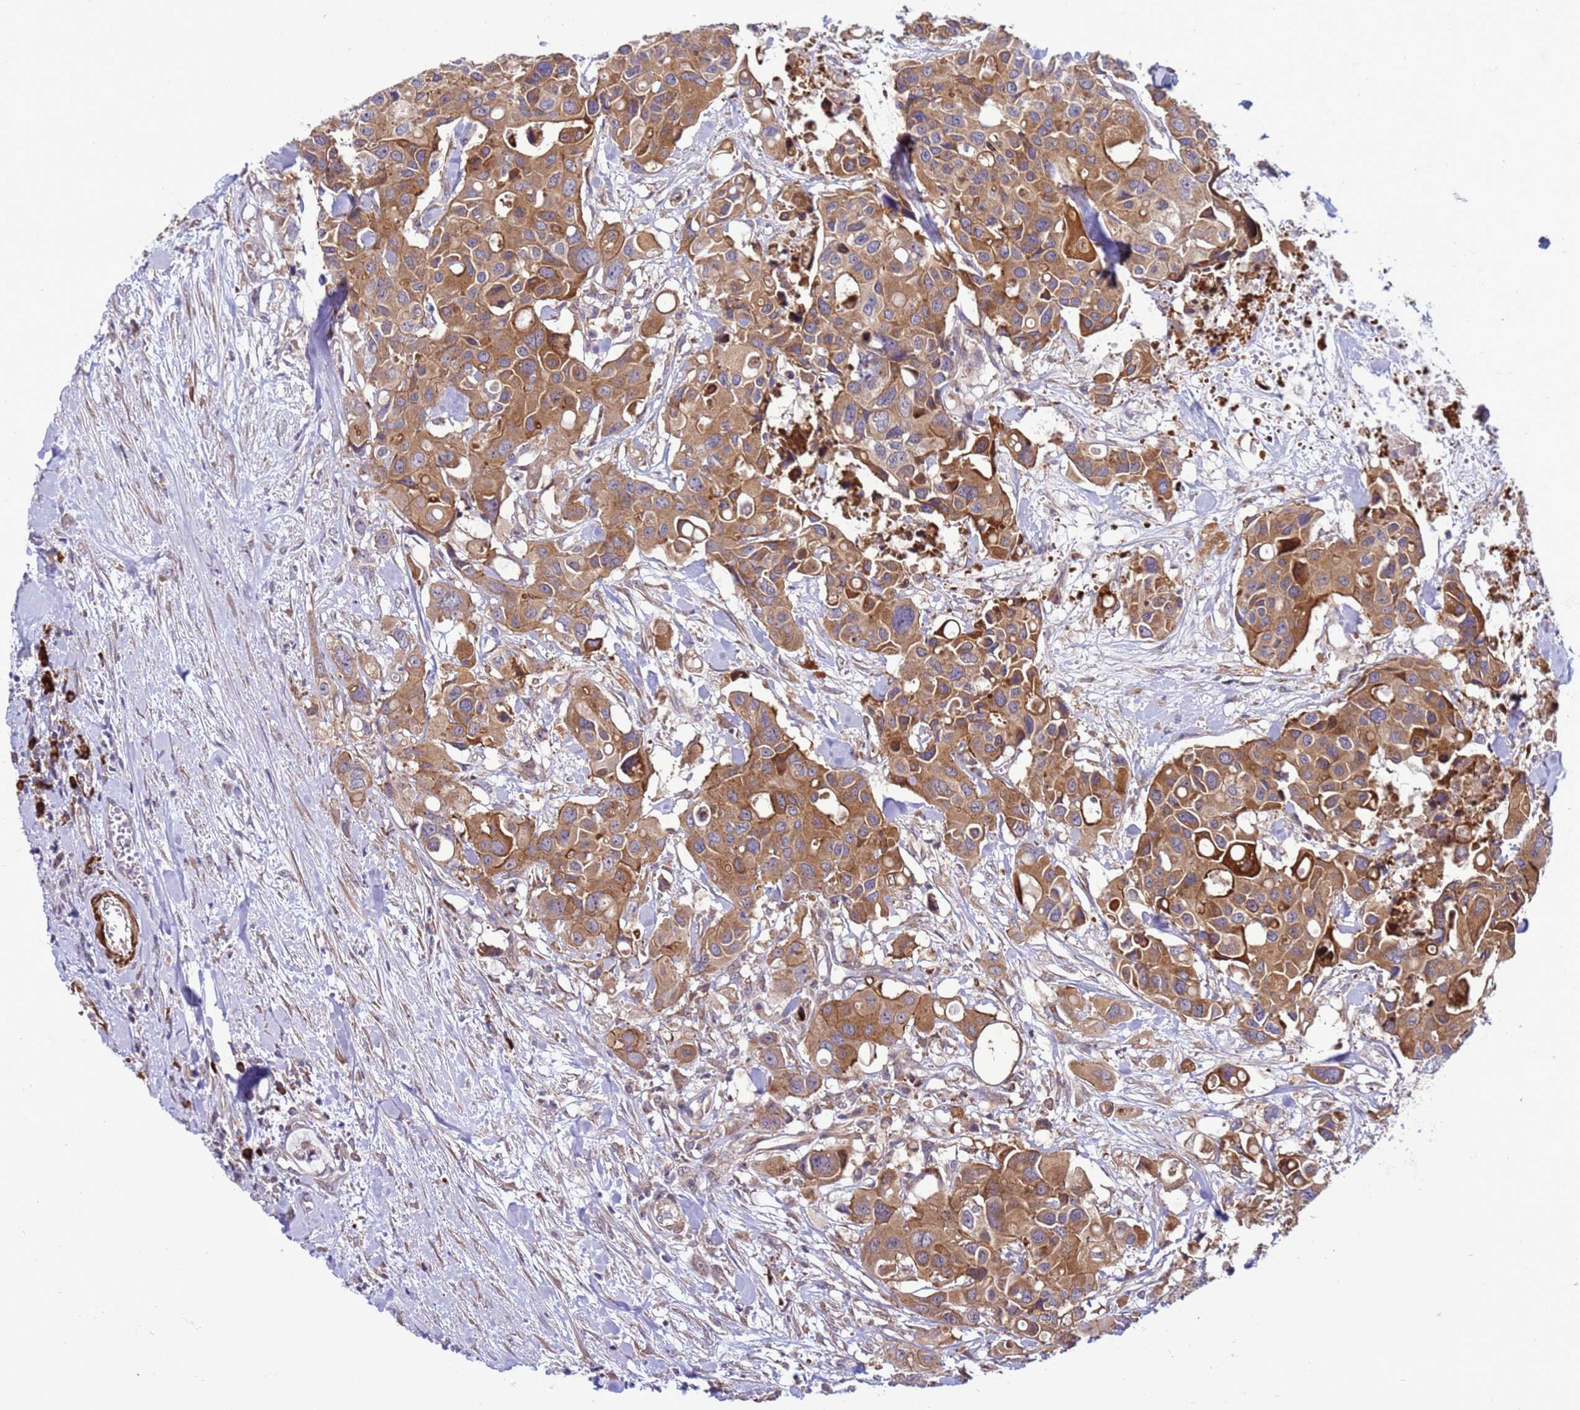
{"staining": {"intensity": "moderate", "quantity": ">75%", "location": "cytoplasmic/membranous"}, "tissue": "colorectal cancer", "cell_type": "Tumor cells", "image_type": "cancer", "snomed": [{"axis": "morphology", "description": "Adenocarcinoma, NOS"}, {"axis": "topography", "description": "Colon"}], "caption": "Colorectal cancer stained for a protein reveals moderate cytoplasmic/membranous positivity in tumor cells.", "gene": "GEN1", "patient": {"sex": "male", "age": 77}}